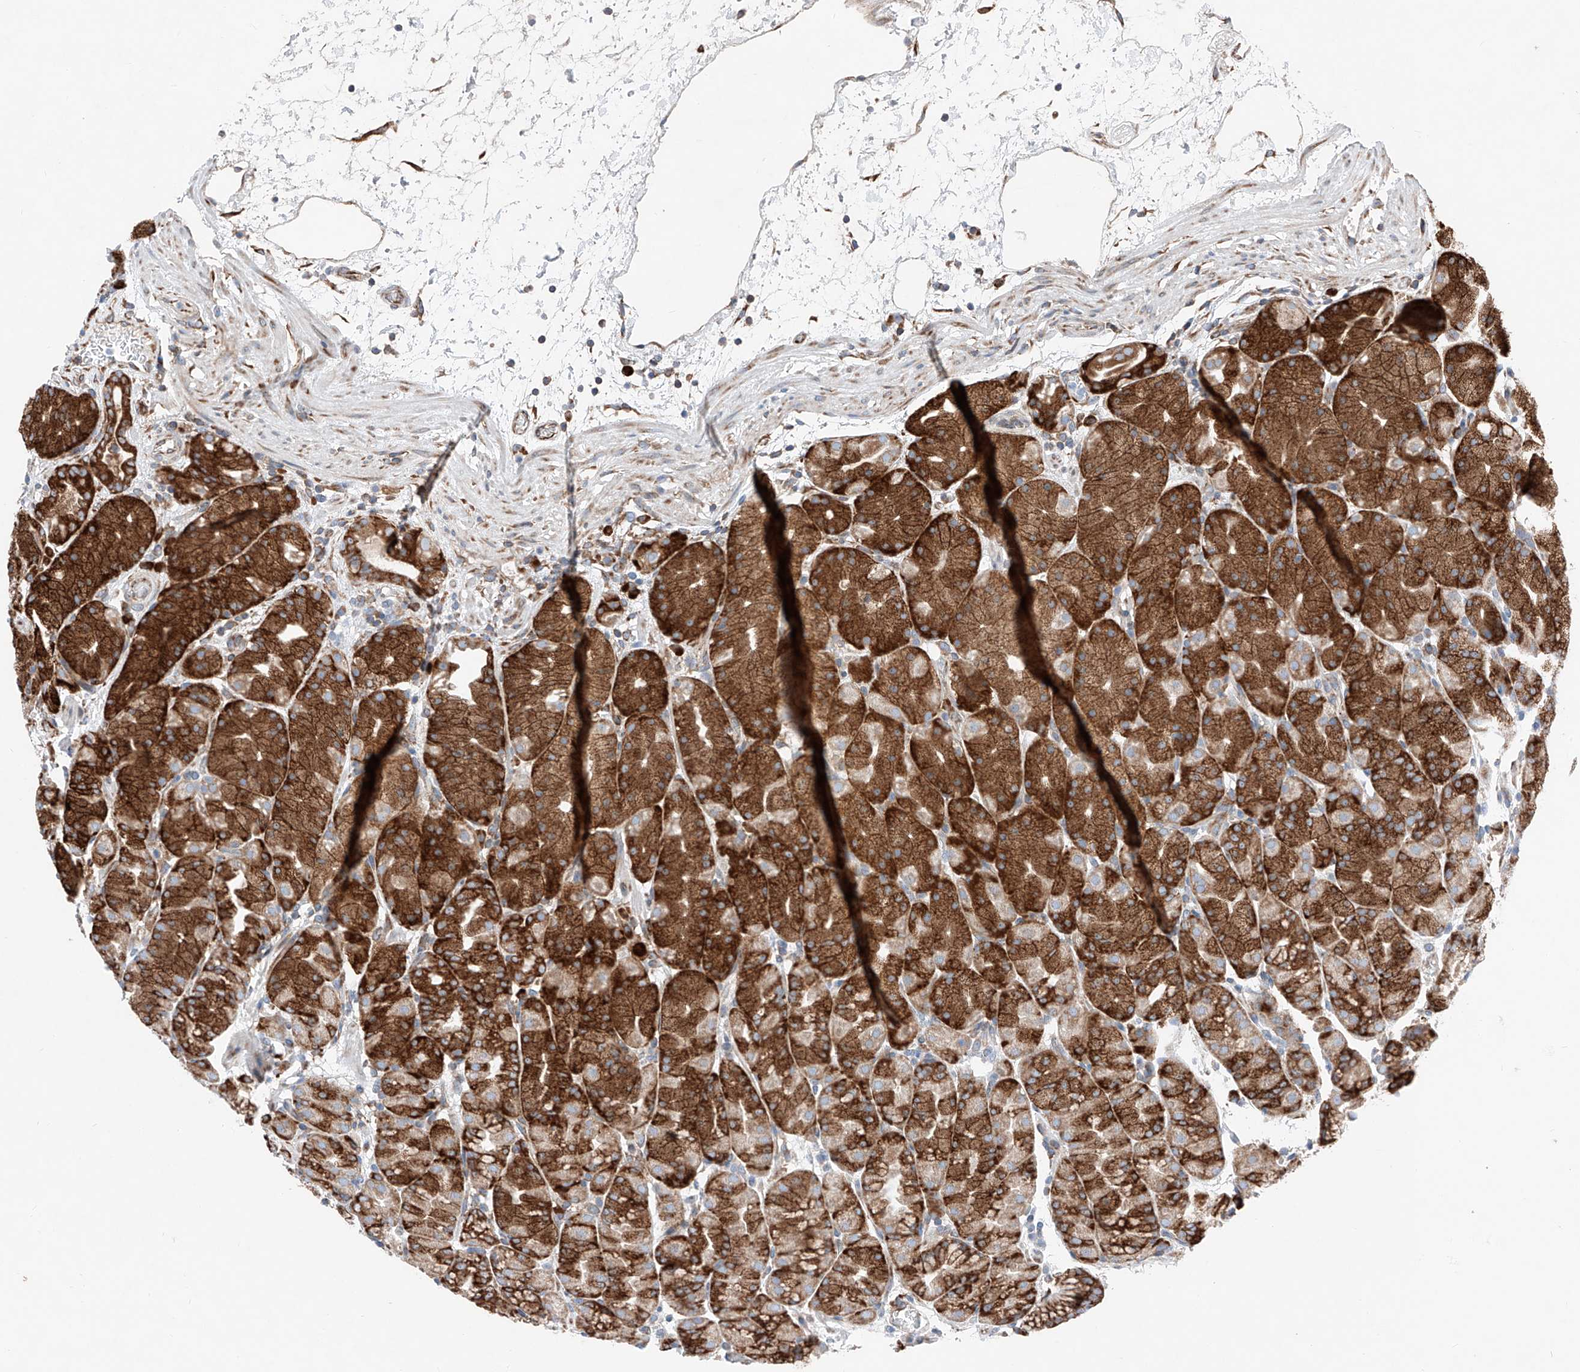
{"staining": {"intensity": "strong", "quantity": ">75%", "location": "cytoplasmic/membranous"}, "tissue": "stomach", "cell_type": "Glandular cells", "image_type": "normal", "snomed": [{"axis": "morphology", "description": "Normal tissue, NOS"}, {"axis": "topography", "description": "Stomach, upper"}], "caption": "IHC of normal stomach exhibits high levels of strong cytoplasmic/membranous expression in about >75% of glandular cells.", "gene": "CRELD1", "patient": {"sex": "male", "age": 48}}